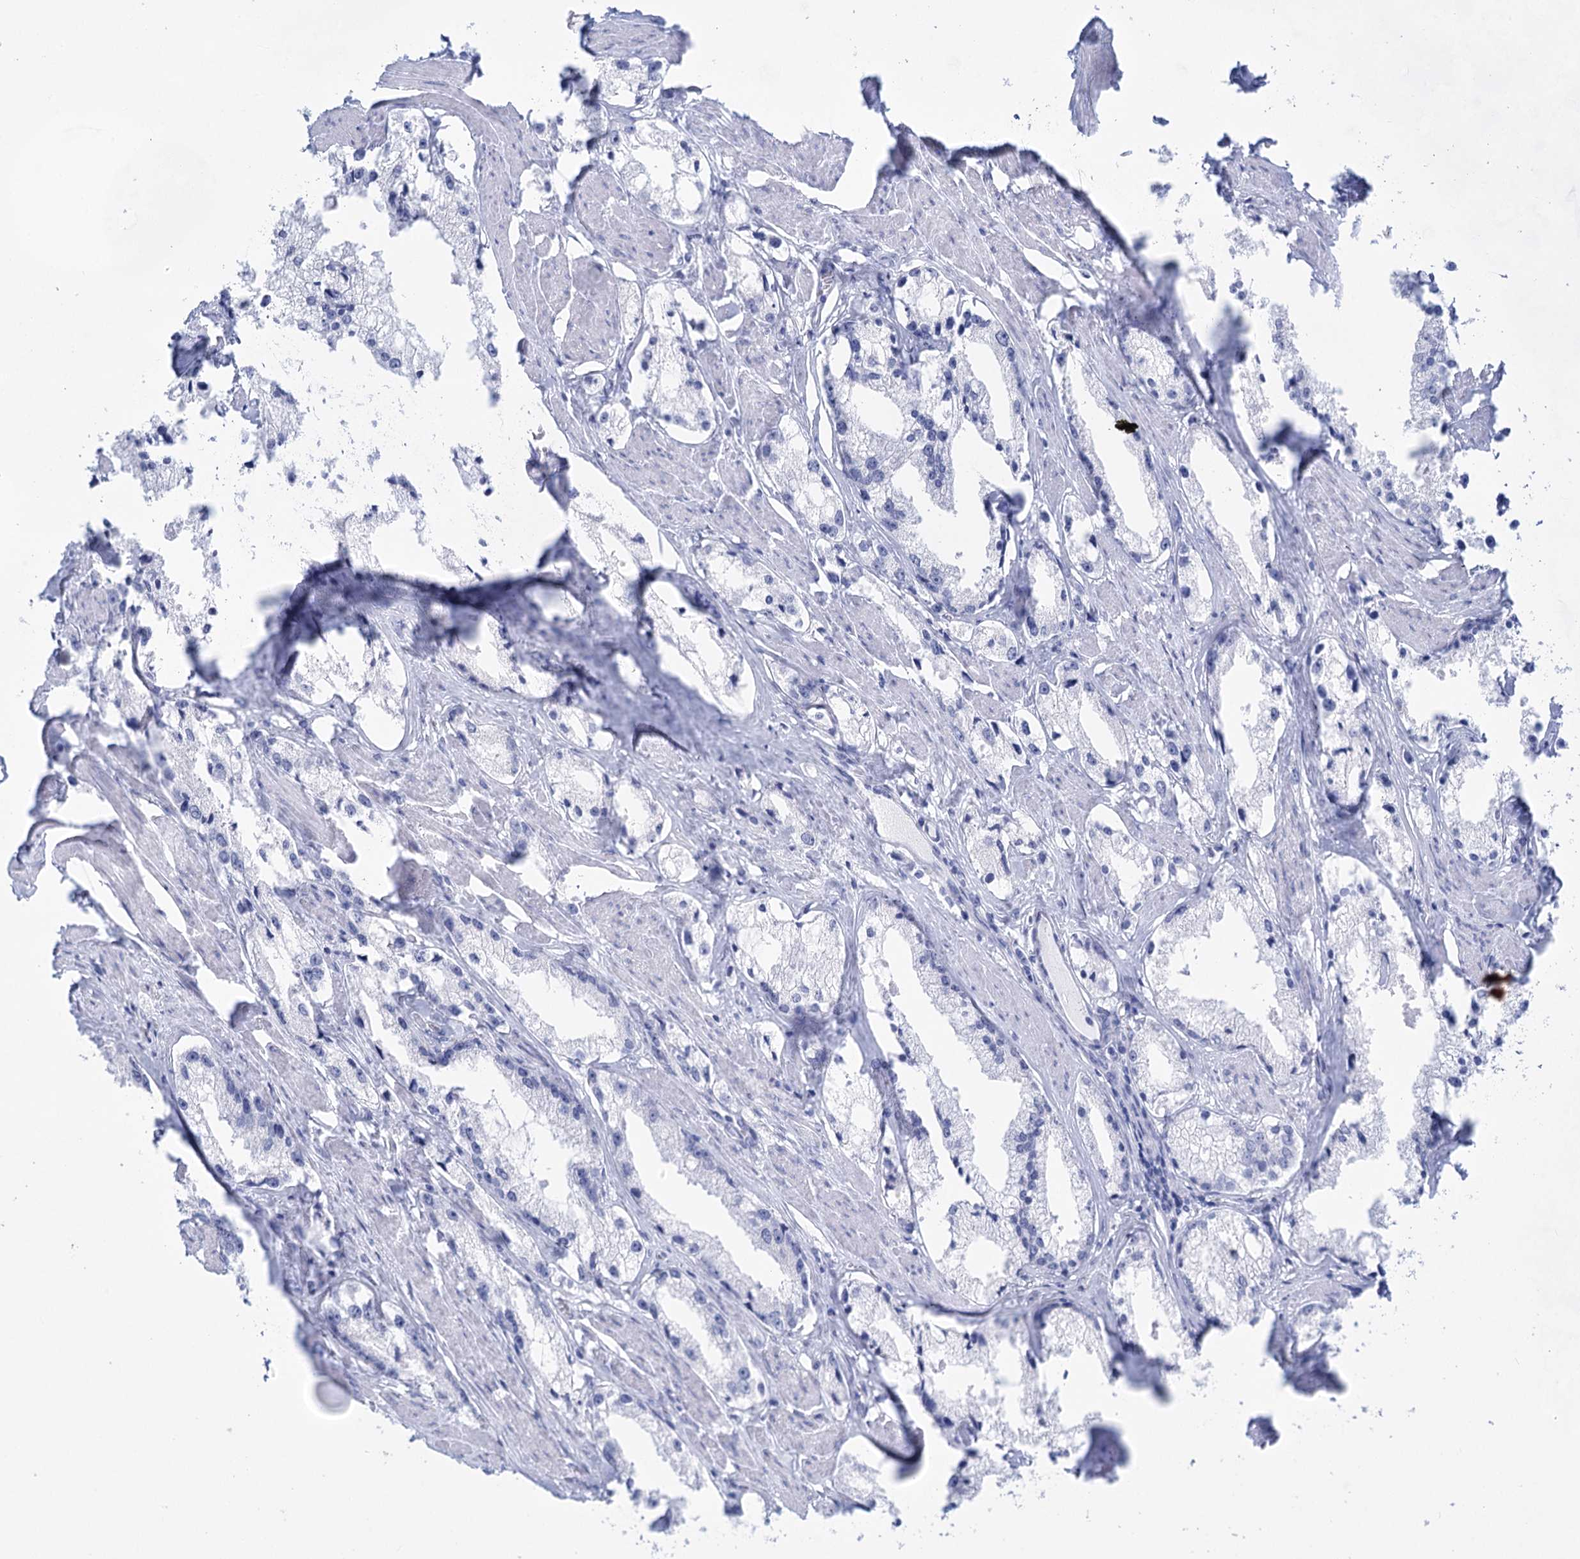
{"staining": {"intensity": "negative", "quantity": "none", "location": "none"}, "tissue": "prostate cancer", "cell_type": "Tumor cells", "image_type": "cancer", "snomed": [{"axis": "morphology", "description": "Adenocarcinoma, High grade"}, {"axis": "topography", "description": "Prostate"}], "caption": "This photomicrograph is of prostate high-grade adenocarcinoma stained with immunohistochemistry to label a protein in brown with the nuclei are counter-stained blue. There is no positivity in tumor cells.", "gene": "LALBA", "patient": {"sex": "male", "age": 66}}